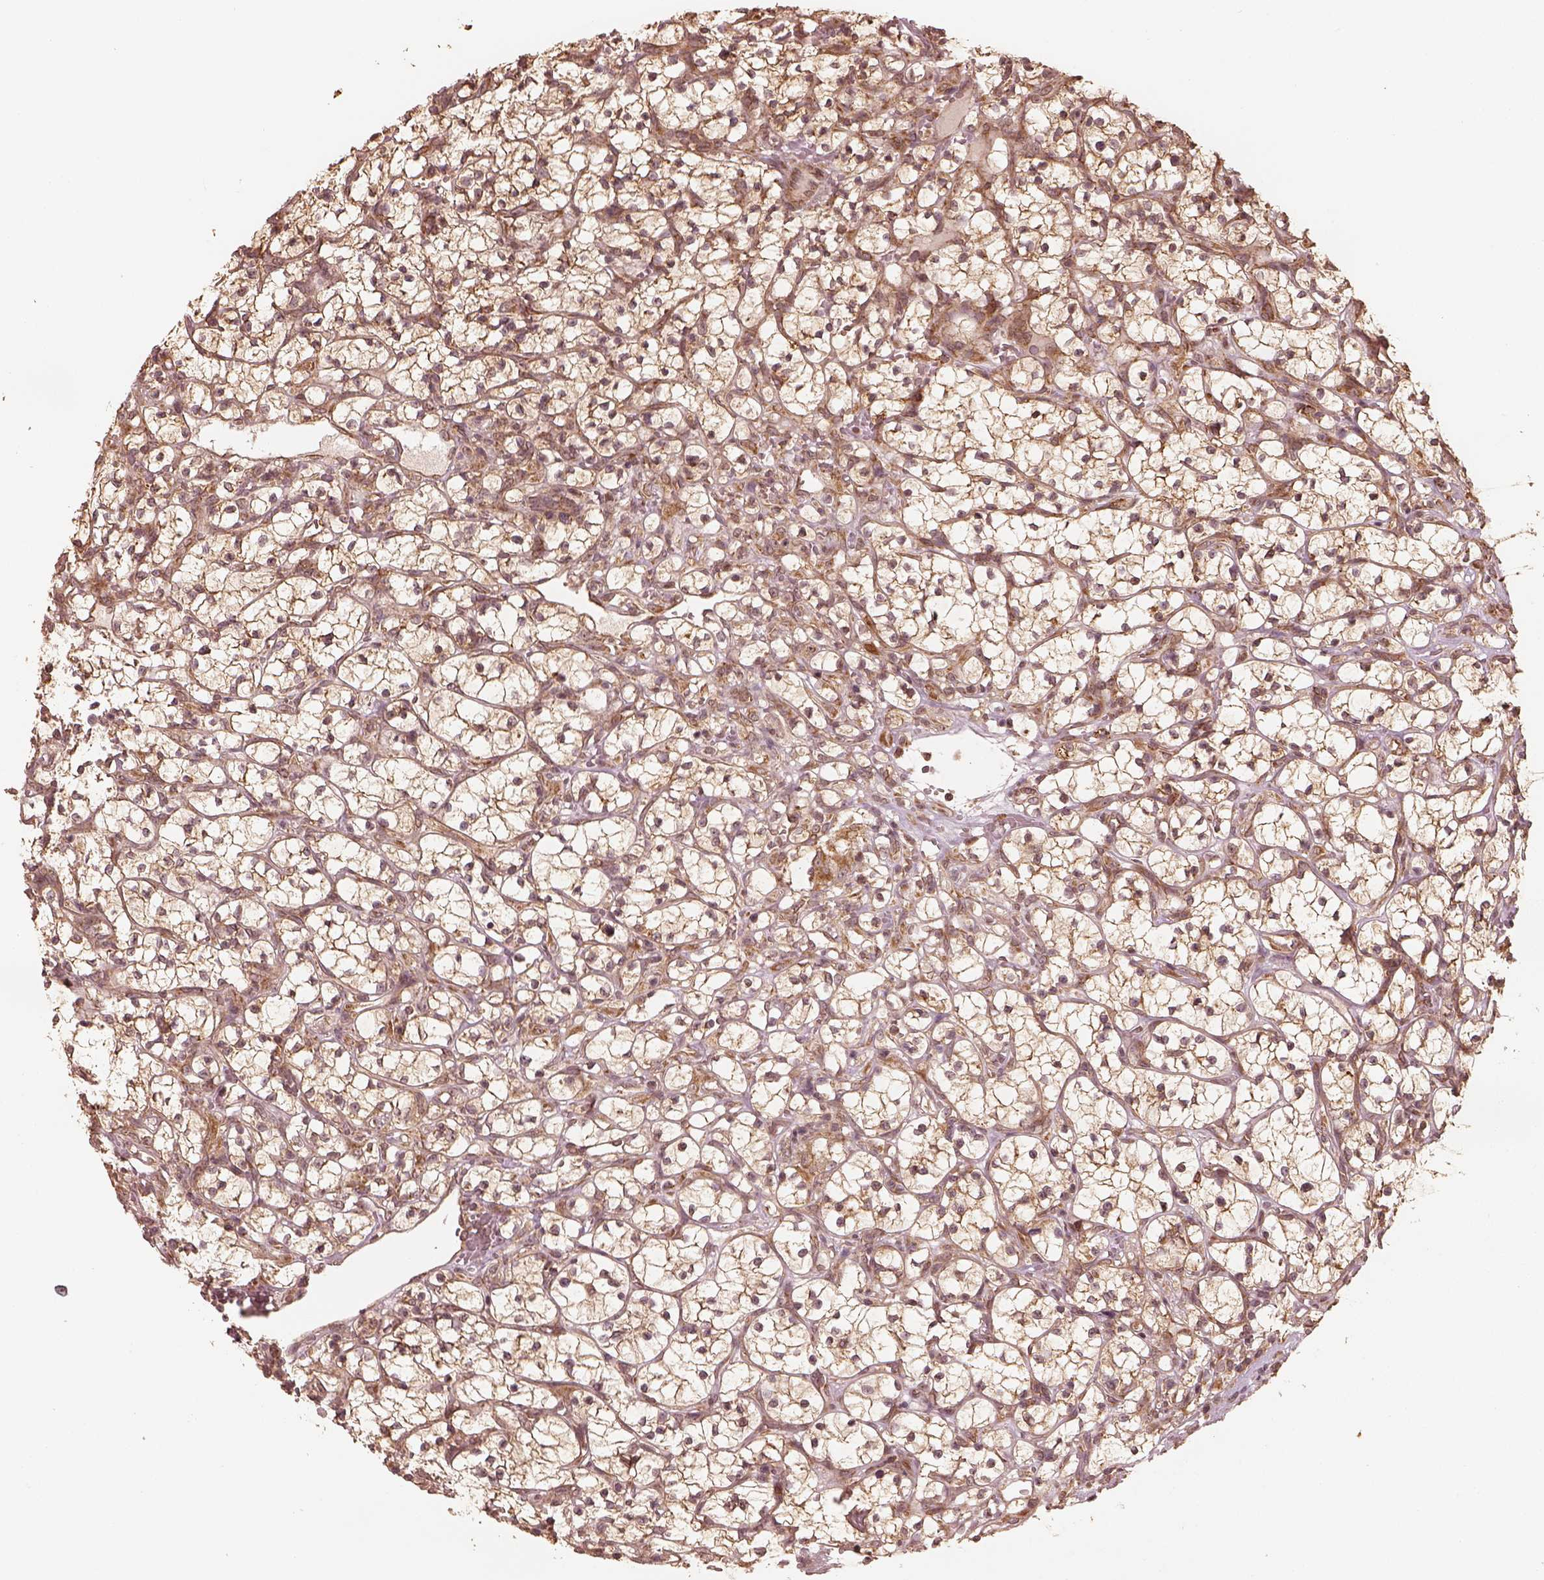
{"staining": {"intensity": "moderate", "quantity": ">75%", "location": "cytoplasmic/membranous"}, "tissue": "renal cancer", "cell_type": "Tumor cells", "image_type": "cancer", "snomed": [{"axis": "morphology", "description": "Adenocarcinoma, NOS"}, {"axis": "topography", "description": "Kidney"}], "caption": "Tumor cells demonstrate medium levels of moderate cytoplasmic/membranous expression in about >75% of cells in human renal adenocarcinoma.", "gene": "DNAJC25", "patient": {"sex": "female", "age": 64}}